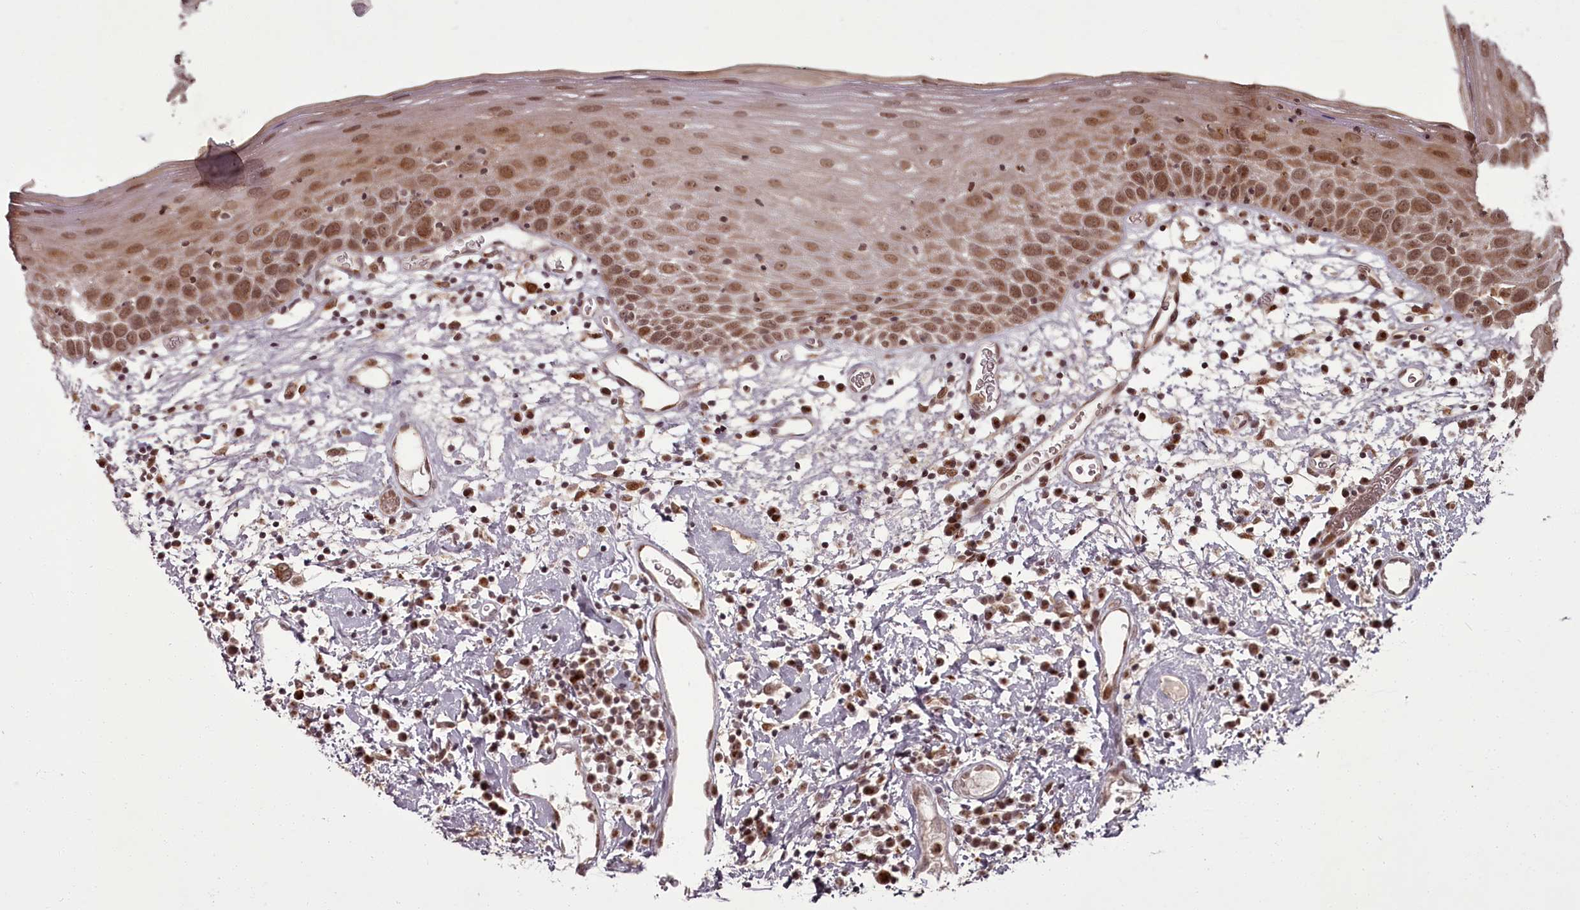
{"staining": {"intensity": "moderate", "quantity": ">75%", "location": "nuclear"}, "tissue": "oral mucosa", "cell_type": "Squamous epithelial cells", "image_type": "normal", "snomed": [{"axis": "morphology", "description": "Normal tissue, NOS"}, {"axis": "topography", "description": "Oral tissue"}], "caption": "DAB (3,3'-diaminobenzidine) immunohistochemical staining of benign oral mucosa demonstrates moderate nuclear protein expression in approximately >75% of squamous epithelial cells. Nuclei are stained in blue.", "gene": "CEP83", "patient": {"sex": "male", "age": 74}}